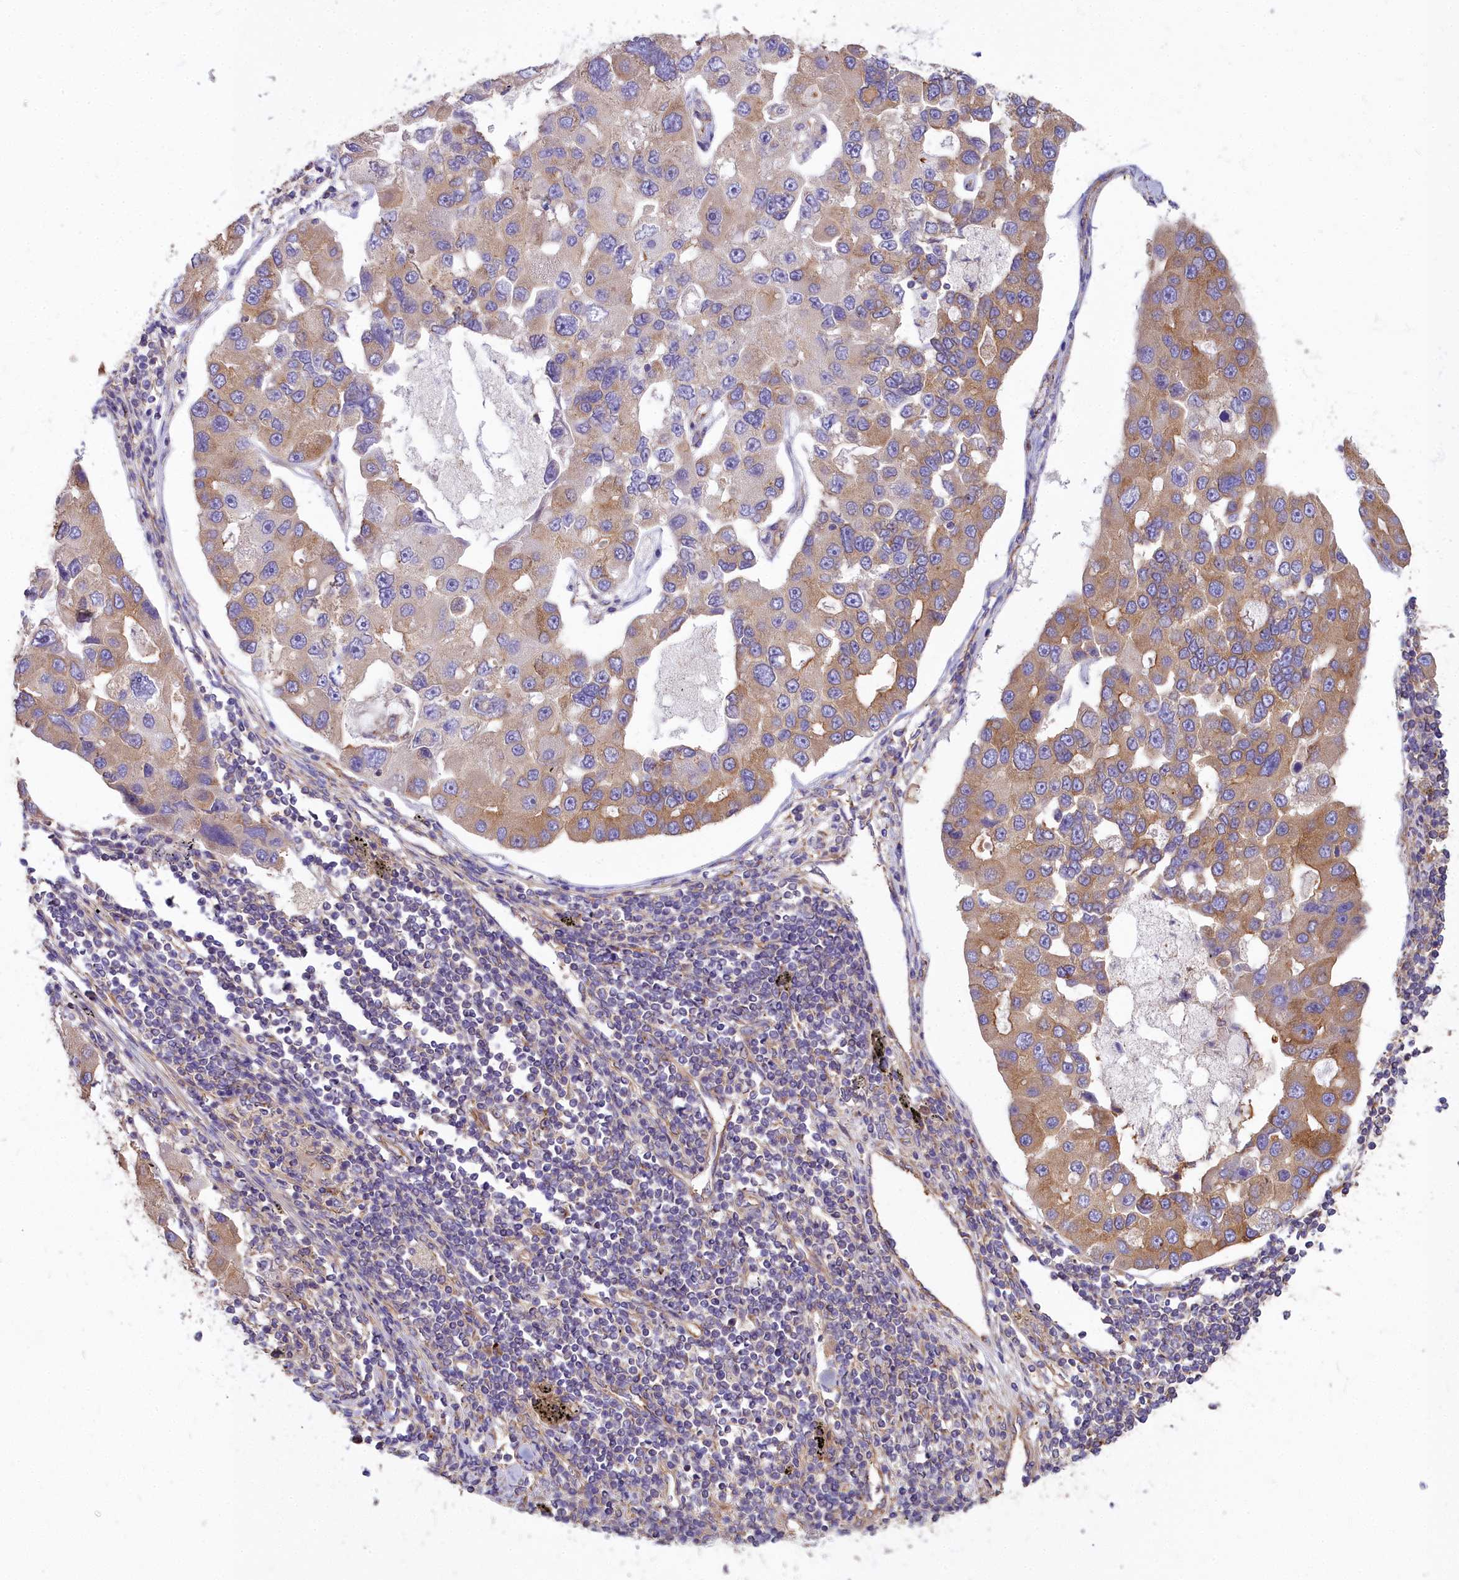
{"staining": {"intensity": "moderate", "quantity": "25%-75%", "location": "cytoplasmic/membranous"}, "tissue": "lung cancer", "cell_type": "Tumor cells", "image_type": "cancer", "snomed": [{"axis": "morphology", "description": "Adenocarcinoma, NOS"}, {"axis": "topography", "description": "Lung"}], "caption": "Lung cancer stained for a protein (brown) reveals moderate cytoplasmic/membranous positive expression in approximately 25%-75% of tumor cells.", "gene": "DCTN3", "patient": {"sex": "female", "age": 54}}